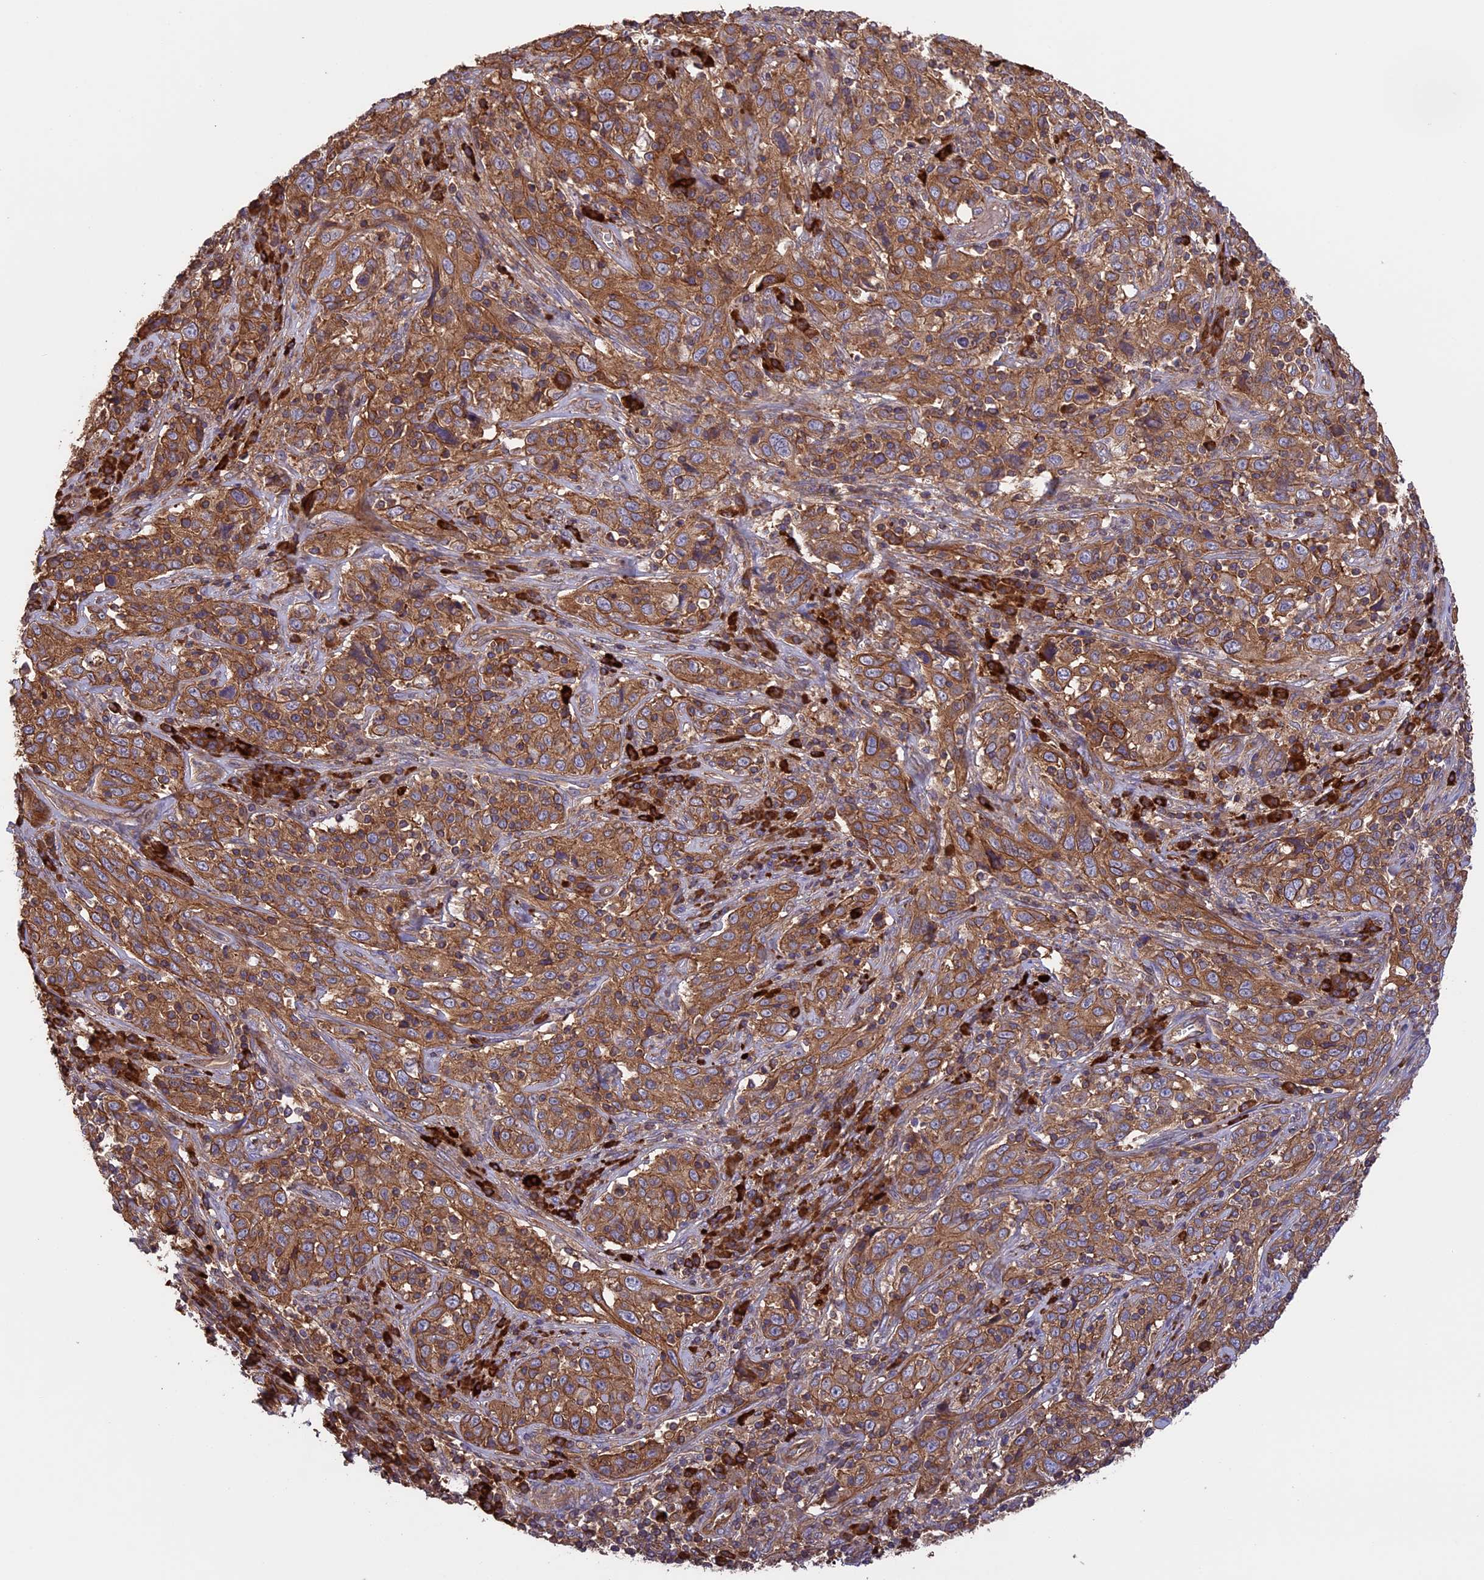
{"staining": {"intensity": "moderate", "quantity": ">75%", "location": "cytoplasmic/membranous"}, "tissue": "cervical cancer", "cell_type": "Tumor cells", "image_type": "cancer", "snomed": [{"axis": "morphology", "description": "Squamous cell carcinoma, NOS"}, {"axis": "topography", "description": "Cervix"}], "caption": "A photomicrograph of squamous cell carcinoma (cervical) stained for a protein displays moderate cytoplasmic/membranous brown staining in tumor cells.", "gene": "GAS8", "patient": {"sex": "female", "age": 46}}